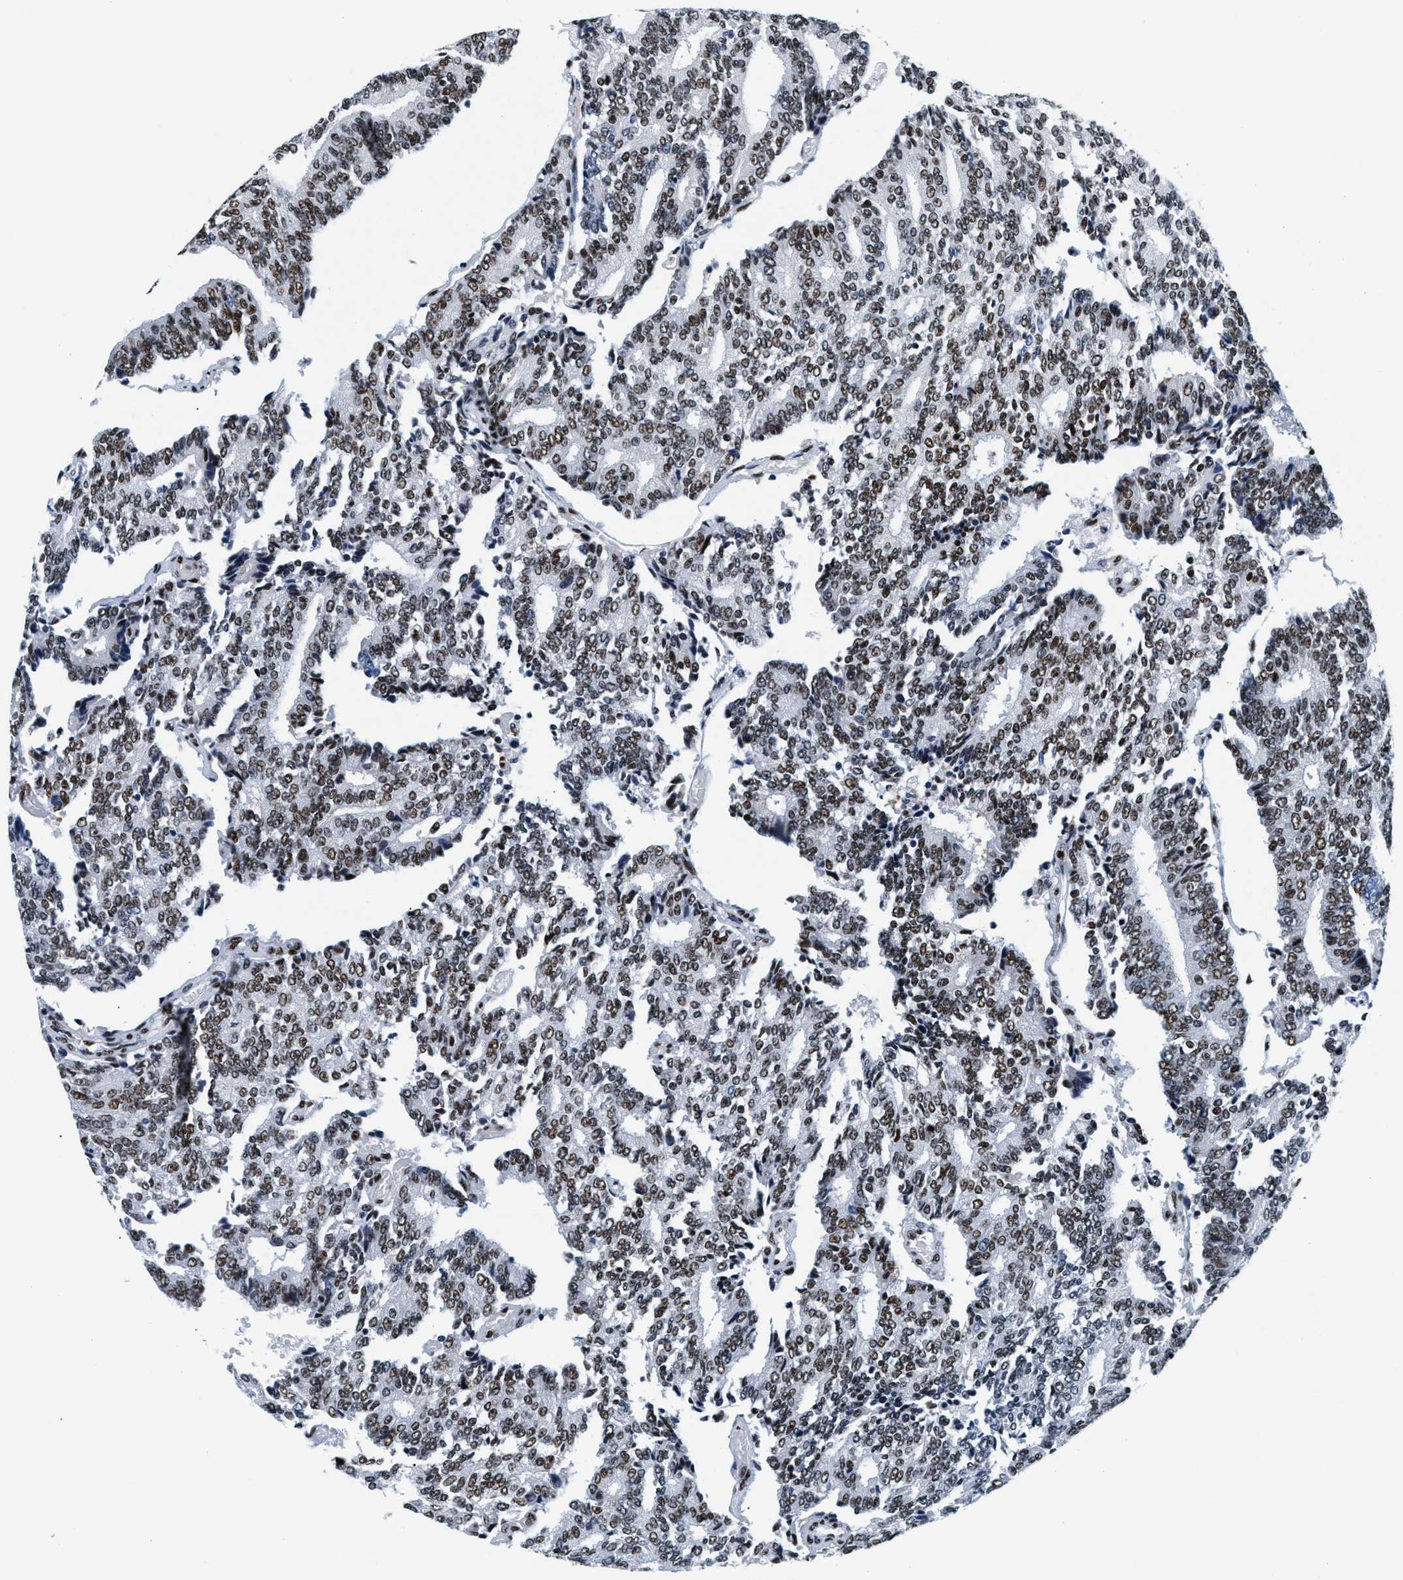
{"staining": {"intensity": "moderate", "quantity": ">75%", "location": "nuclear"}, "tissue": "prostate cancer", "cell_type": "Tumor cells", "image_type": "cancer", "snomed": [{"axis": "morphology", "description": "Adenocarcinoma, High grade"}, {"axis": "topography", "description": "Prostate"}], "caption": "Brown immunohistochemical staining in human prostate cancer displays moderate nuclear positivity in about >75% of tumor cells.", "gene": "RAD50", "patient": {"sex": "male", "age": 55}}